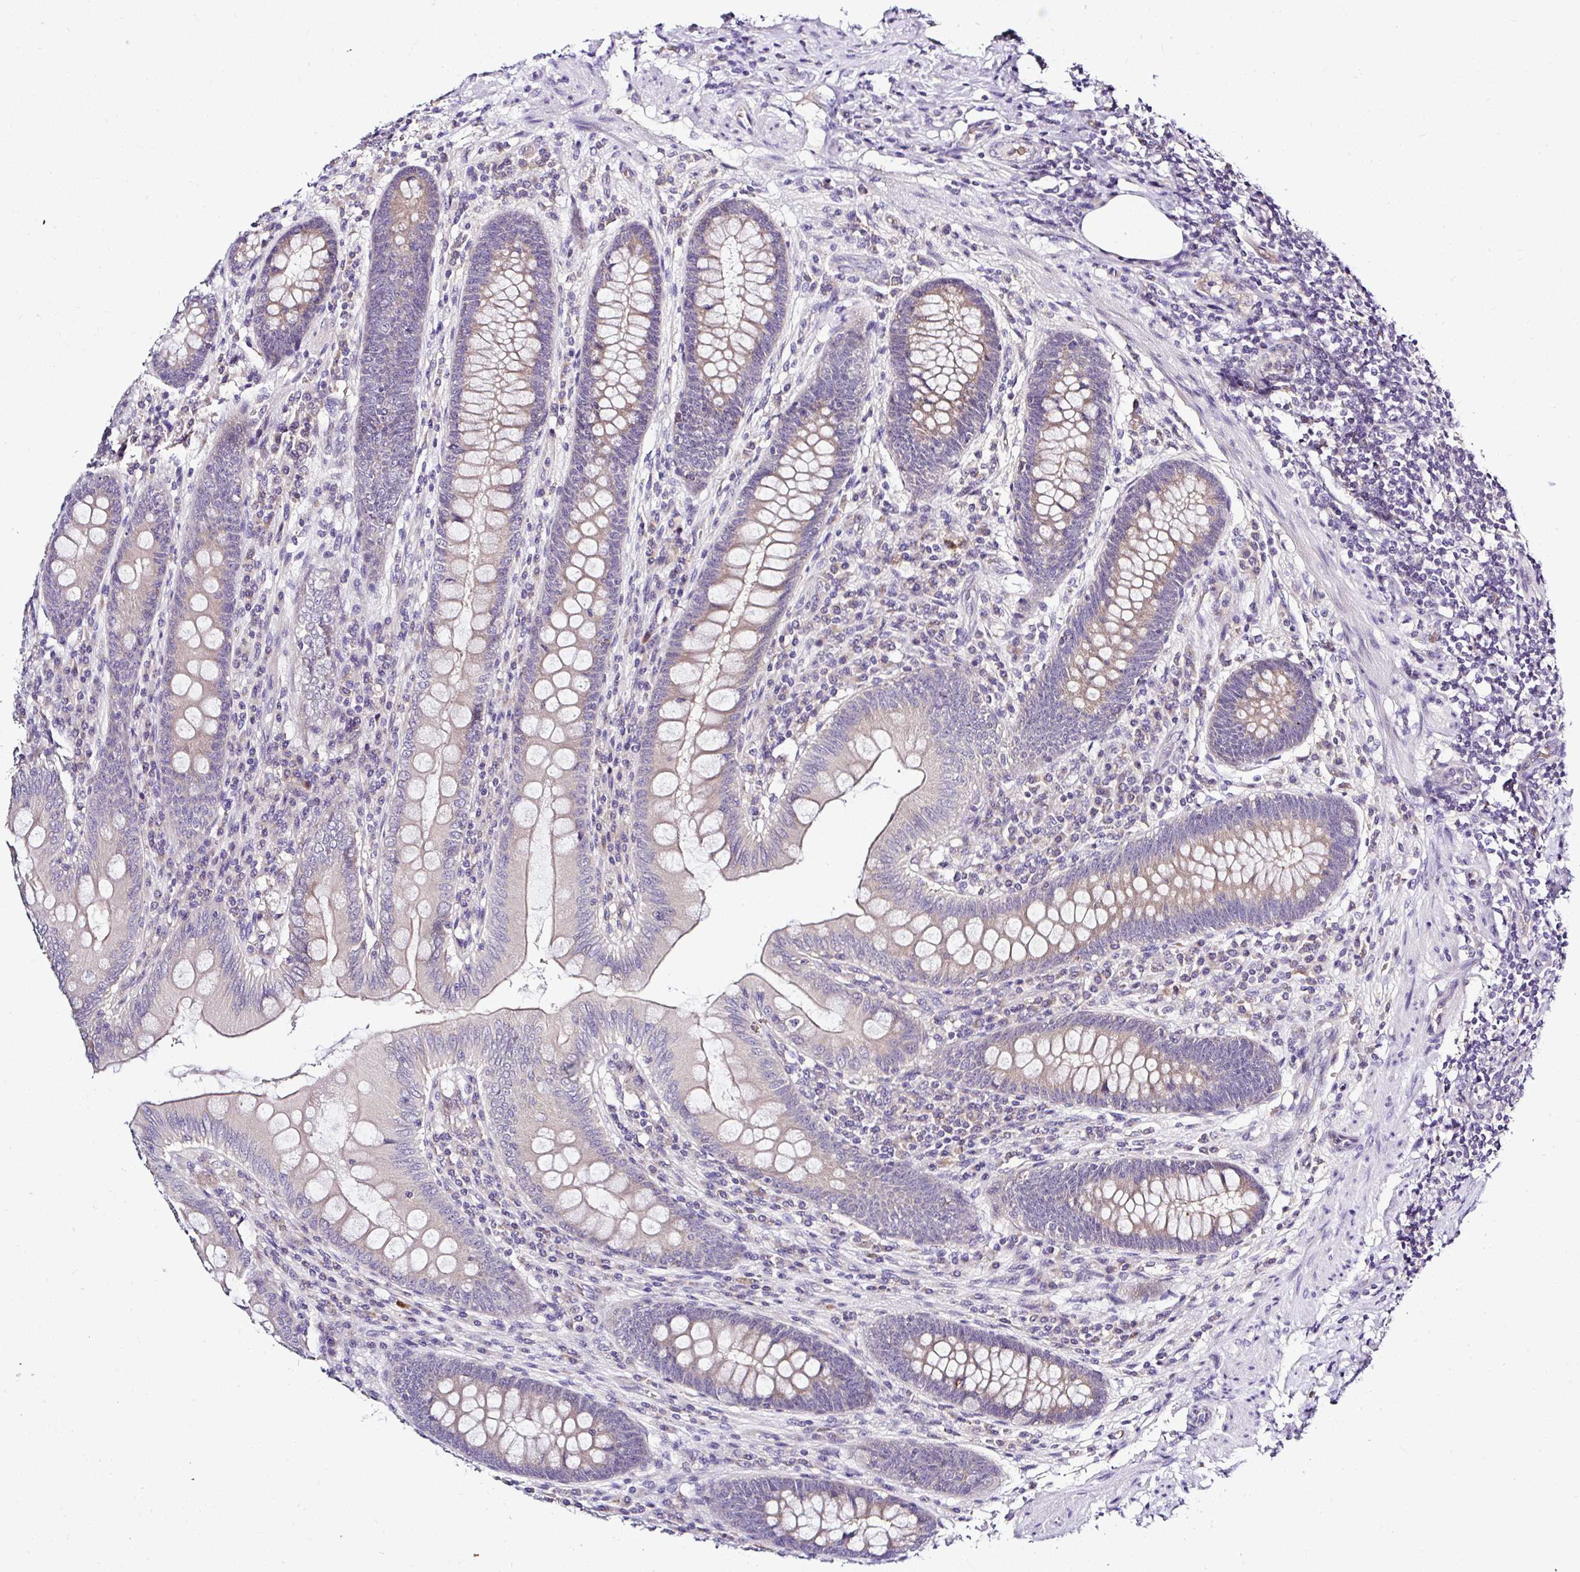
{"staining": {"intensity": "weak", "quantity": "25%-75%", "location": "cytoplasmic/membranous"}, "tissue": "appendix", "cell_type": "Glandular cells", "image_type": "normal", "snomed": [{"axis": "morphology", "description": "Normal tissue, NOS"}, {"axis": "topography", "description": "Appendix"}], "caption": "Benign appendix reveals weak cytoplasmic/membranous staining in approximately 25%-75% of glandular cells (DAB = brown stain, brightfield microscopy at high magnification)..", "gene": "DEPDC5", "patient": {"sex": "male", "age": 71}}